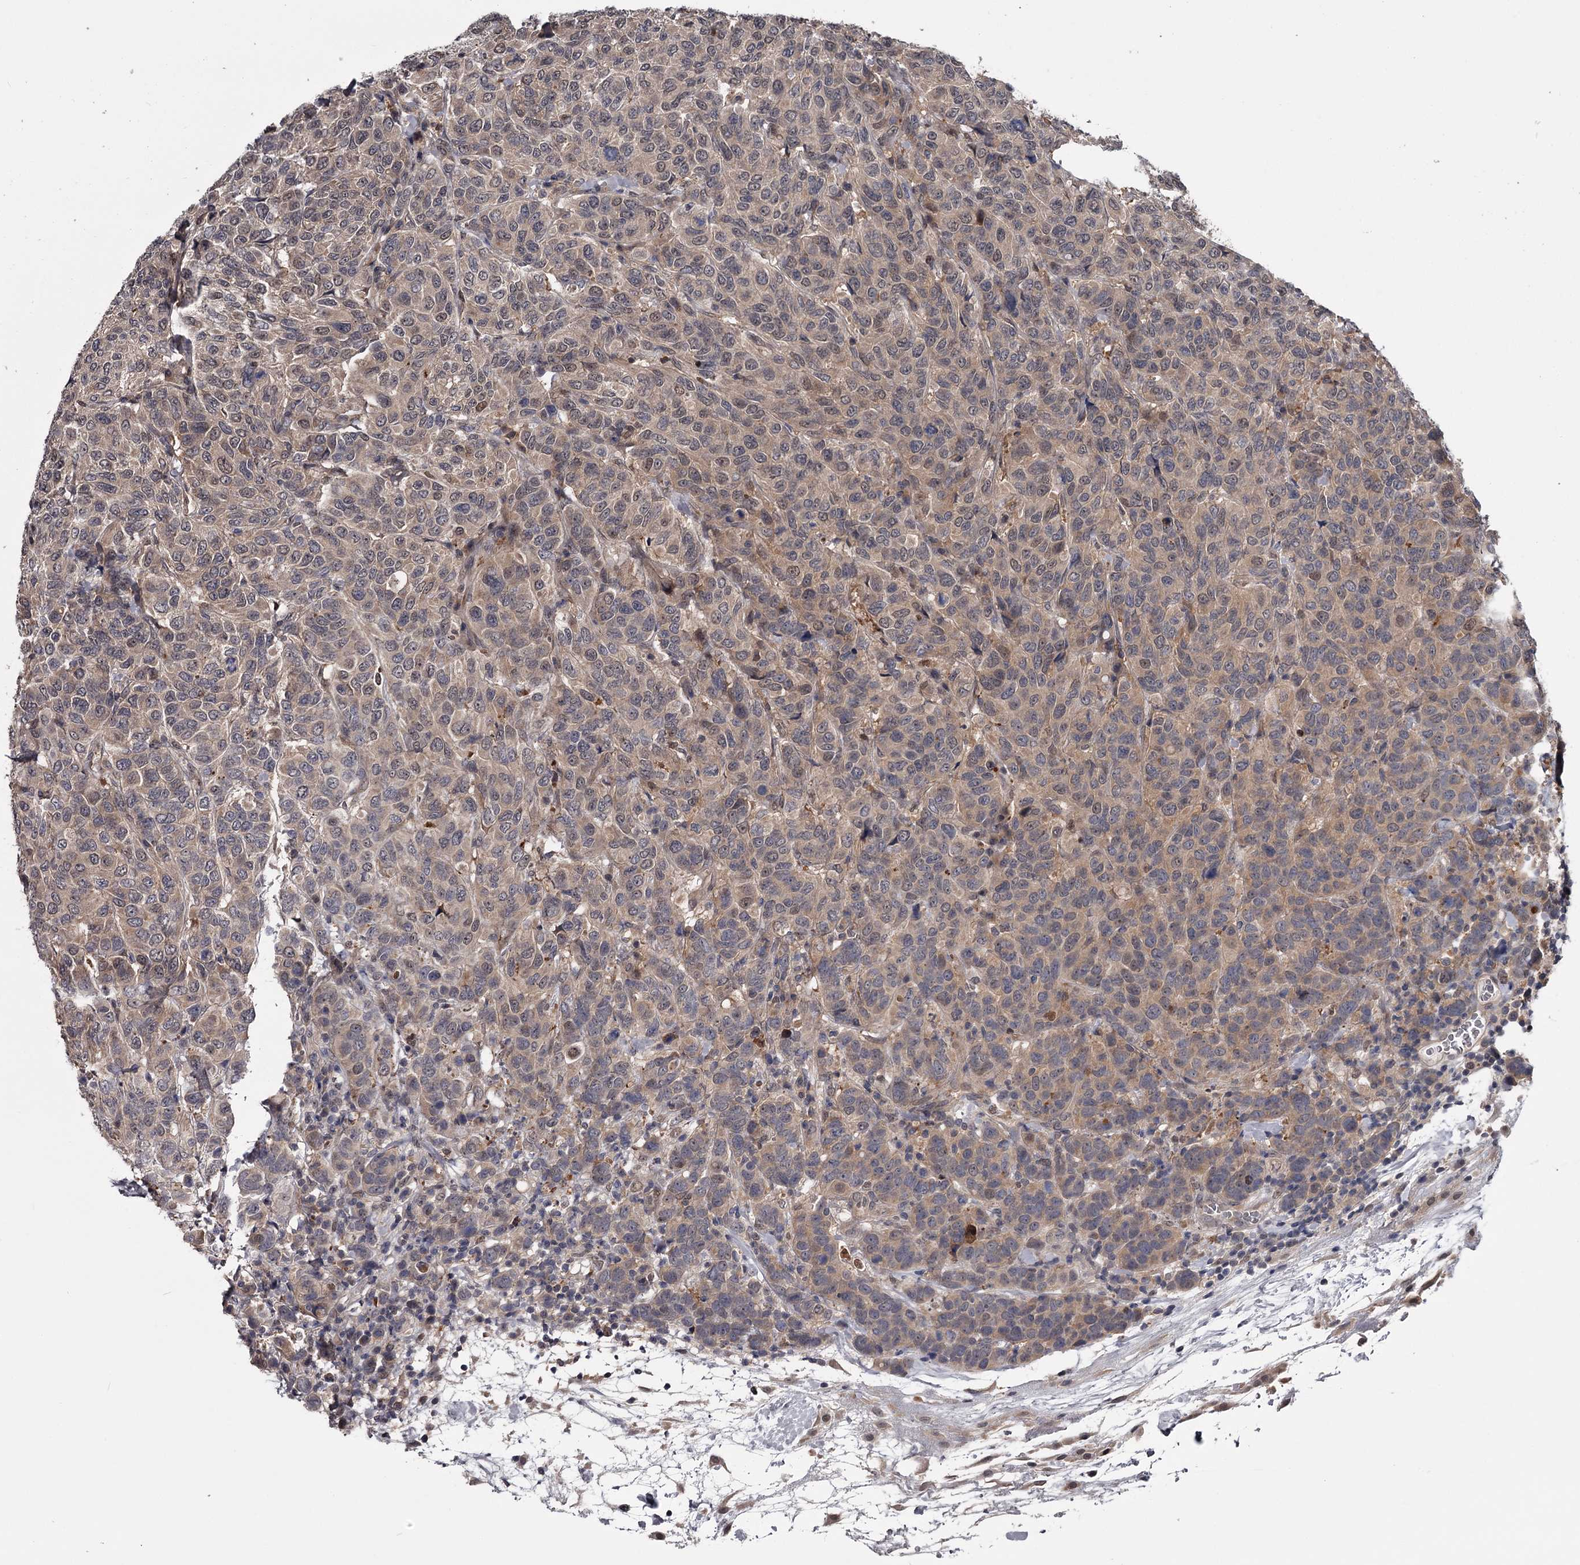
{"staining": {"intensity": "weak", "quantity": "25%-75%", "location": "cytoplasmic/membranous"}, "tissue": "breast cancer", "cell_type": "Tumor cells", "image_type": "cancer", "snomed": [{"axis": "morphology", "description": "Duct carcinoma"}, {"axis": "topography", "description": "Breast"}], "caption": "Immunohistochemical staining of breast infiltrating ductal carcinoma exhibits low levels of weak cytoplasmic/membranous protein positivity in about 25%-75% of tumor cells.", "gene": "DAO", "patient": {"sex": "female", "age": 55}}